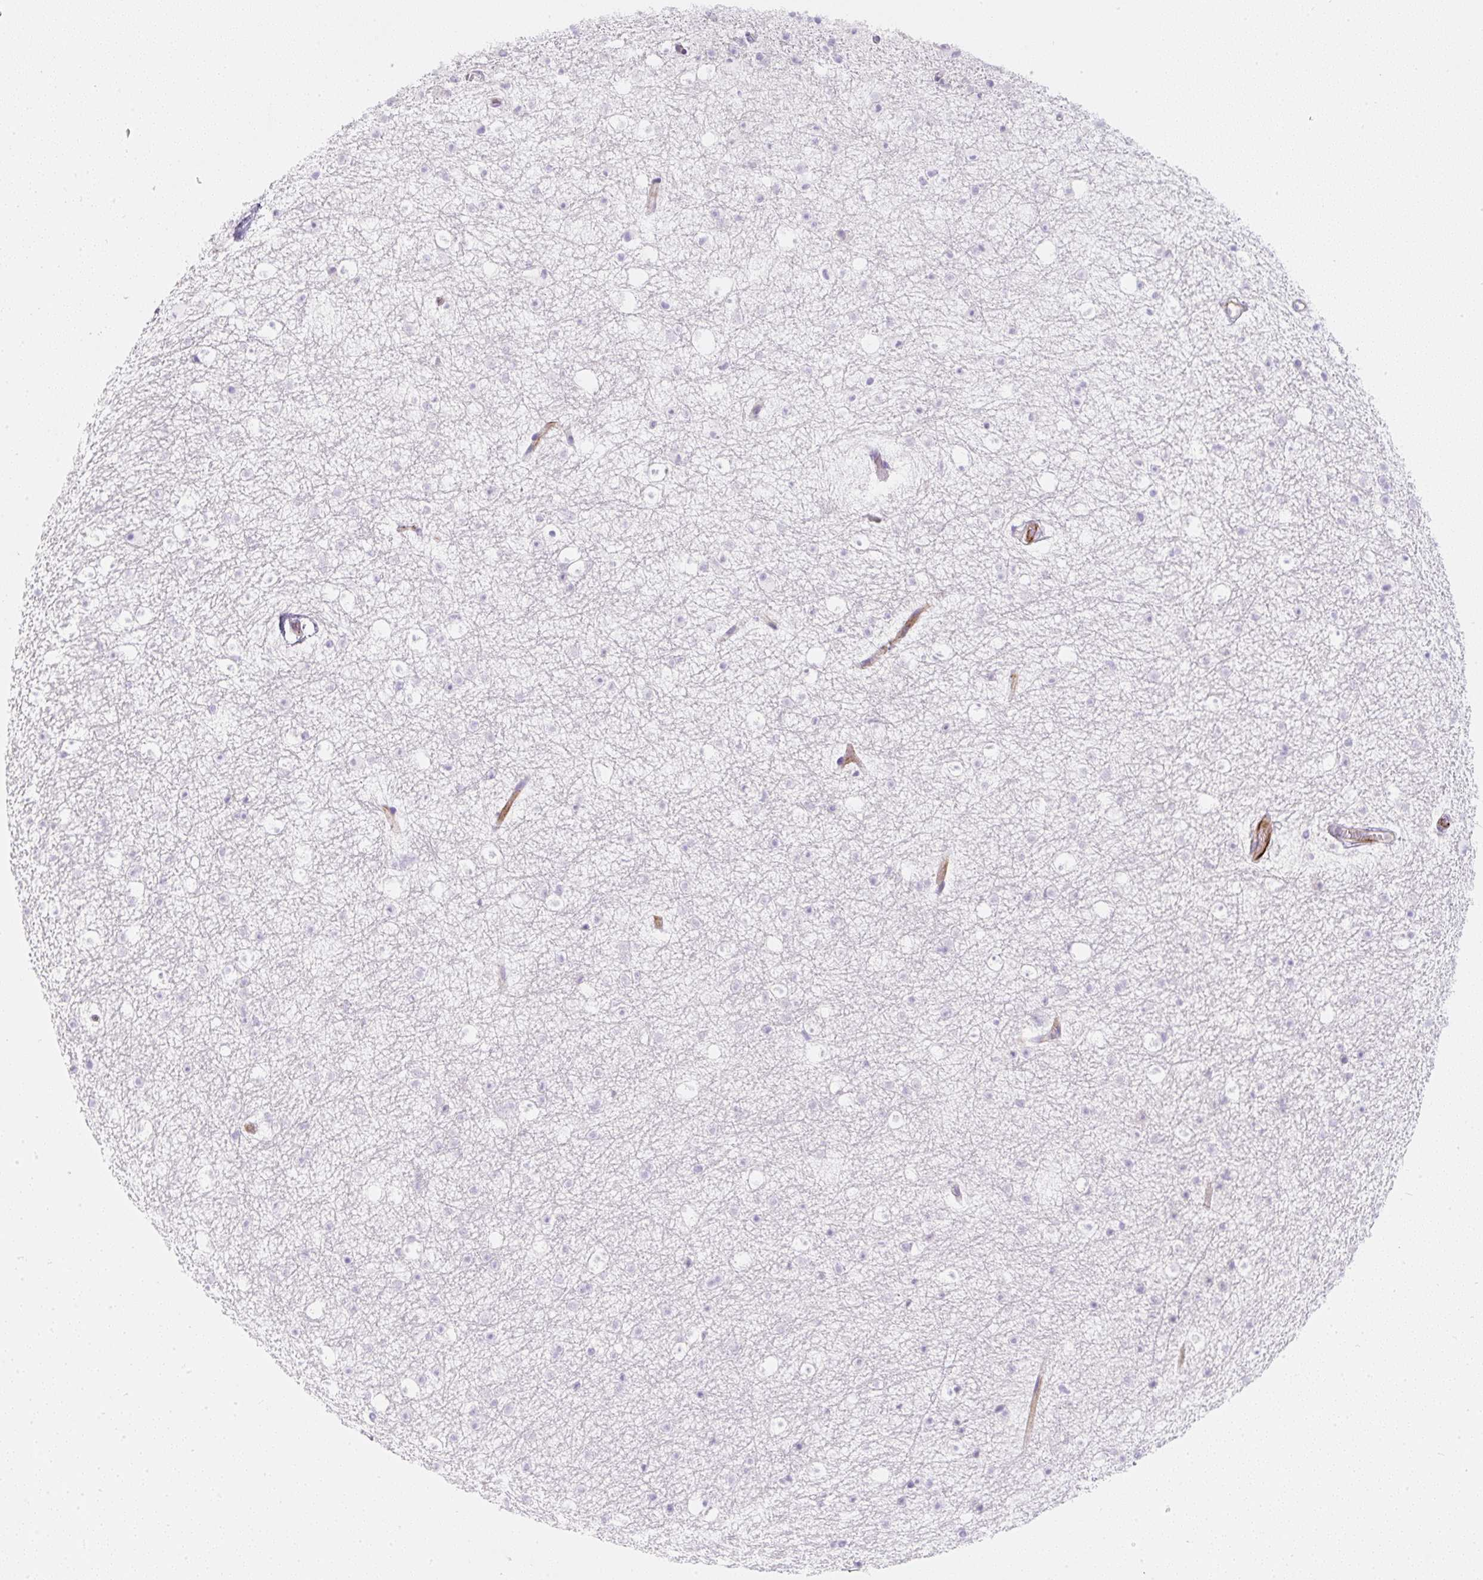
{"staining": {"intensity": "negative", "quantity": "none", "location": "none"}, "tissue": "caudate", "cell_type": "Glial cells", "image_type": "normal", "snomed": [{"axis": "morphology", "description": "Normal tissue, NOS"}, {"axis": "topography", "description": "Lateral ventricle wall"}], "caption": "Protein analysis of normal caudate reveals no significant staining in glial cells.", "gene": "ZNF689", "patient": {"sex": "male", "age": 37}}